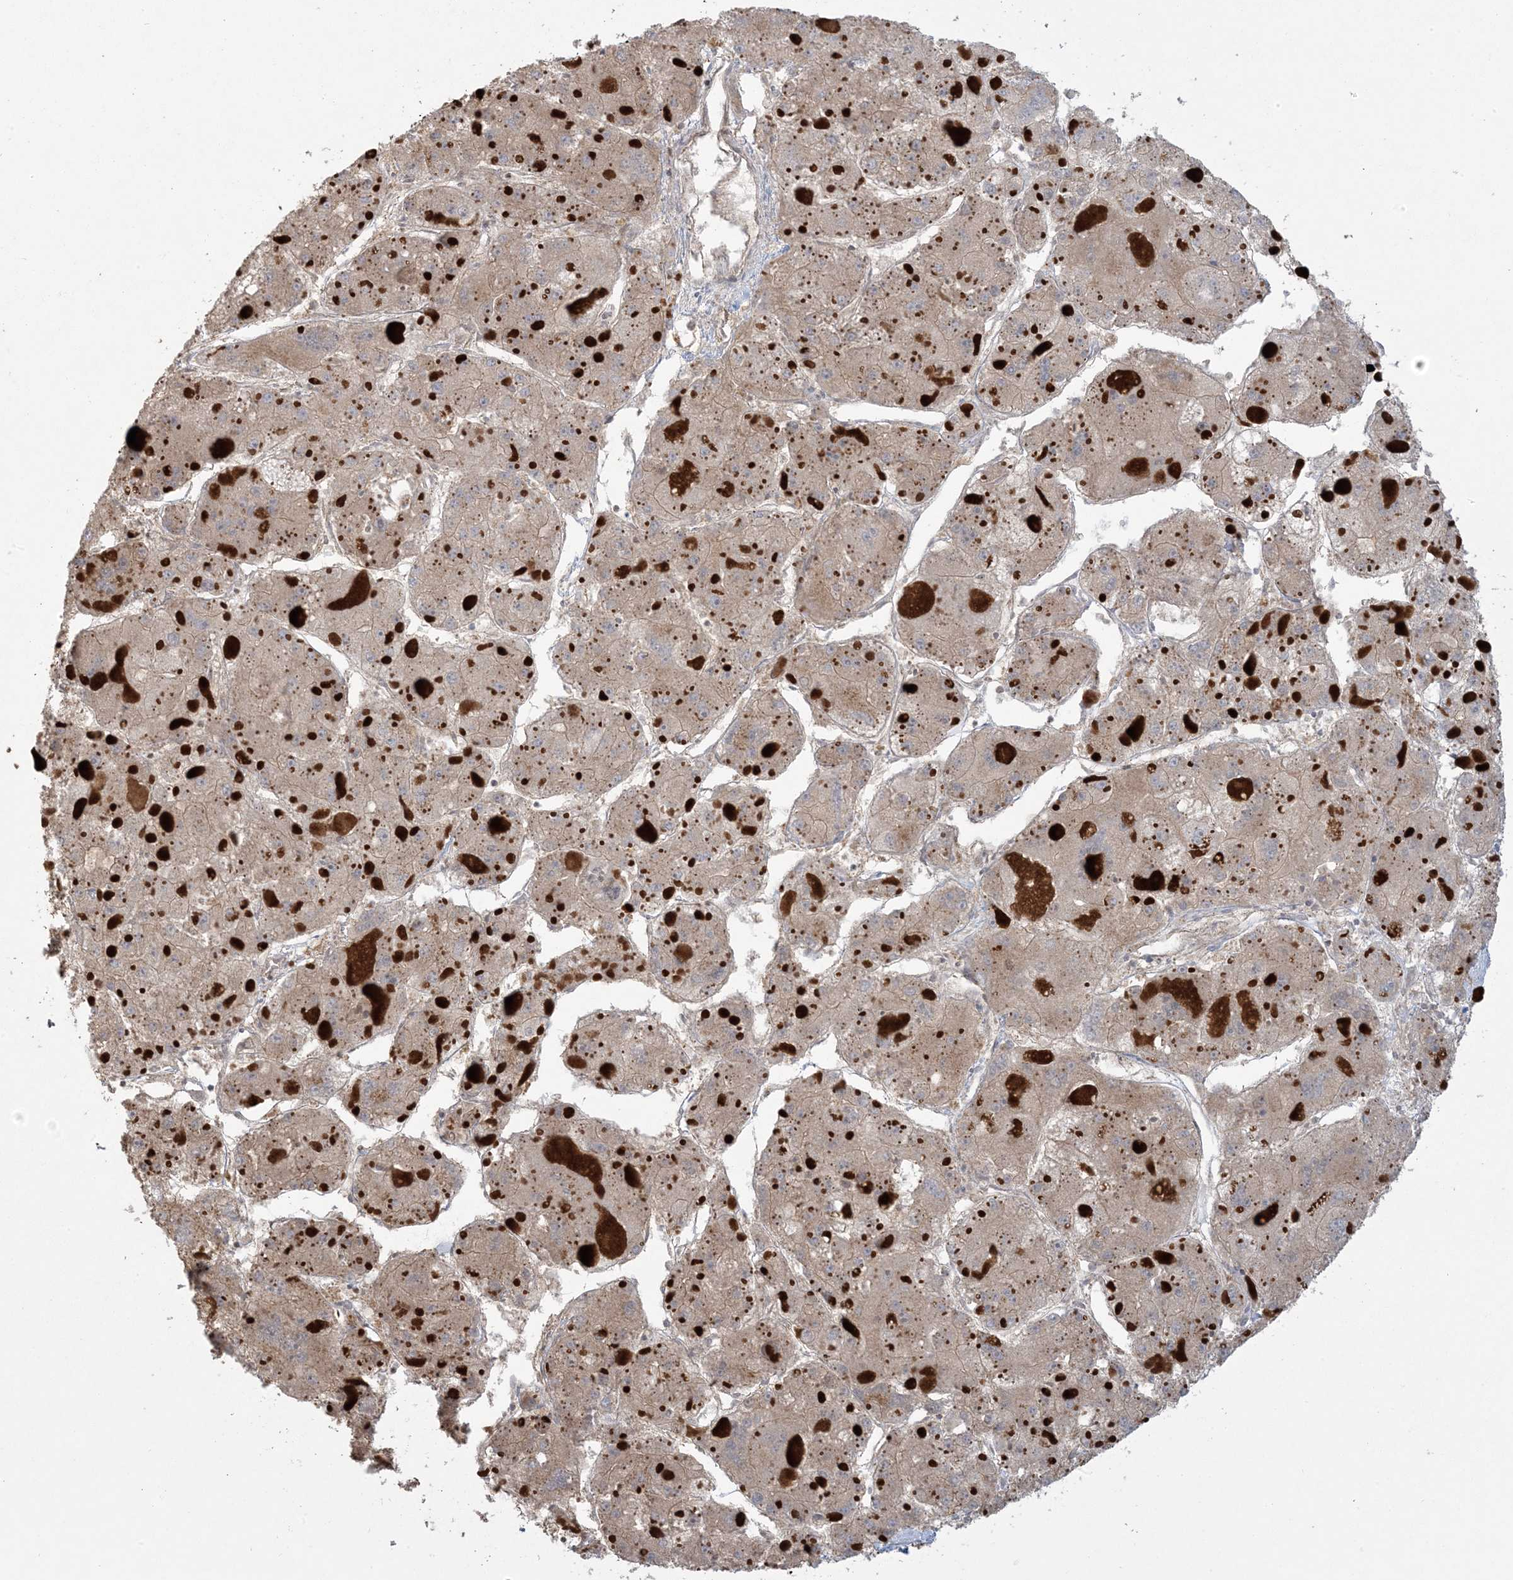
{"staining": {"intensity": "weak", "quantity": ">75%", "location": "cytoplasmic/membranous"}, "tissue": "liver cancer", "cell_type": "Tumor cells", "image_type": "cancer", "snomed": [{"axis": "morphology", "description": "Carcinoma, Hepatocellular, NOS"}, {"axis": "topography", "description": "Liver"}], "caption": "IHC photomicrograph of human liver cancer (hepatocellular carcinoma) stained for a protein (brown), which displays low levels of weak cytoplasmic/membranous positivity in approximately >75% of tumor cells.", "gene": "ABCF3", "patient": {"sex": "female", "age": 73}}